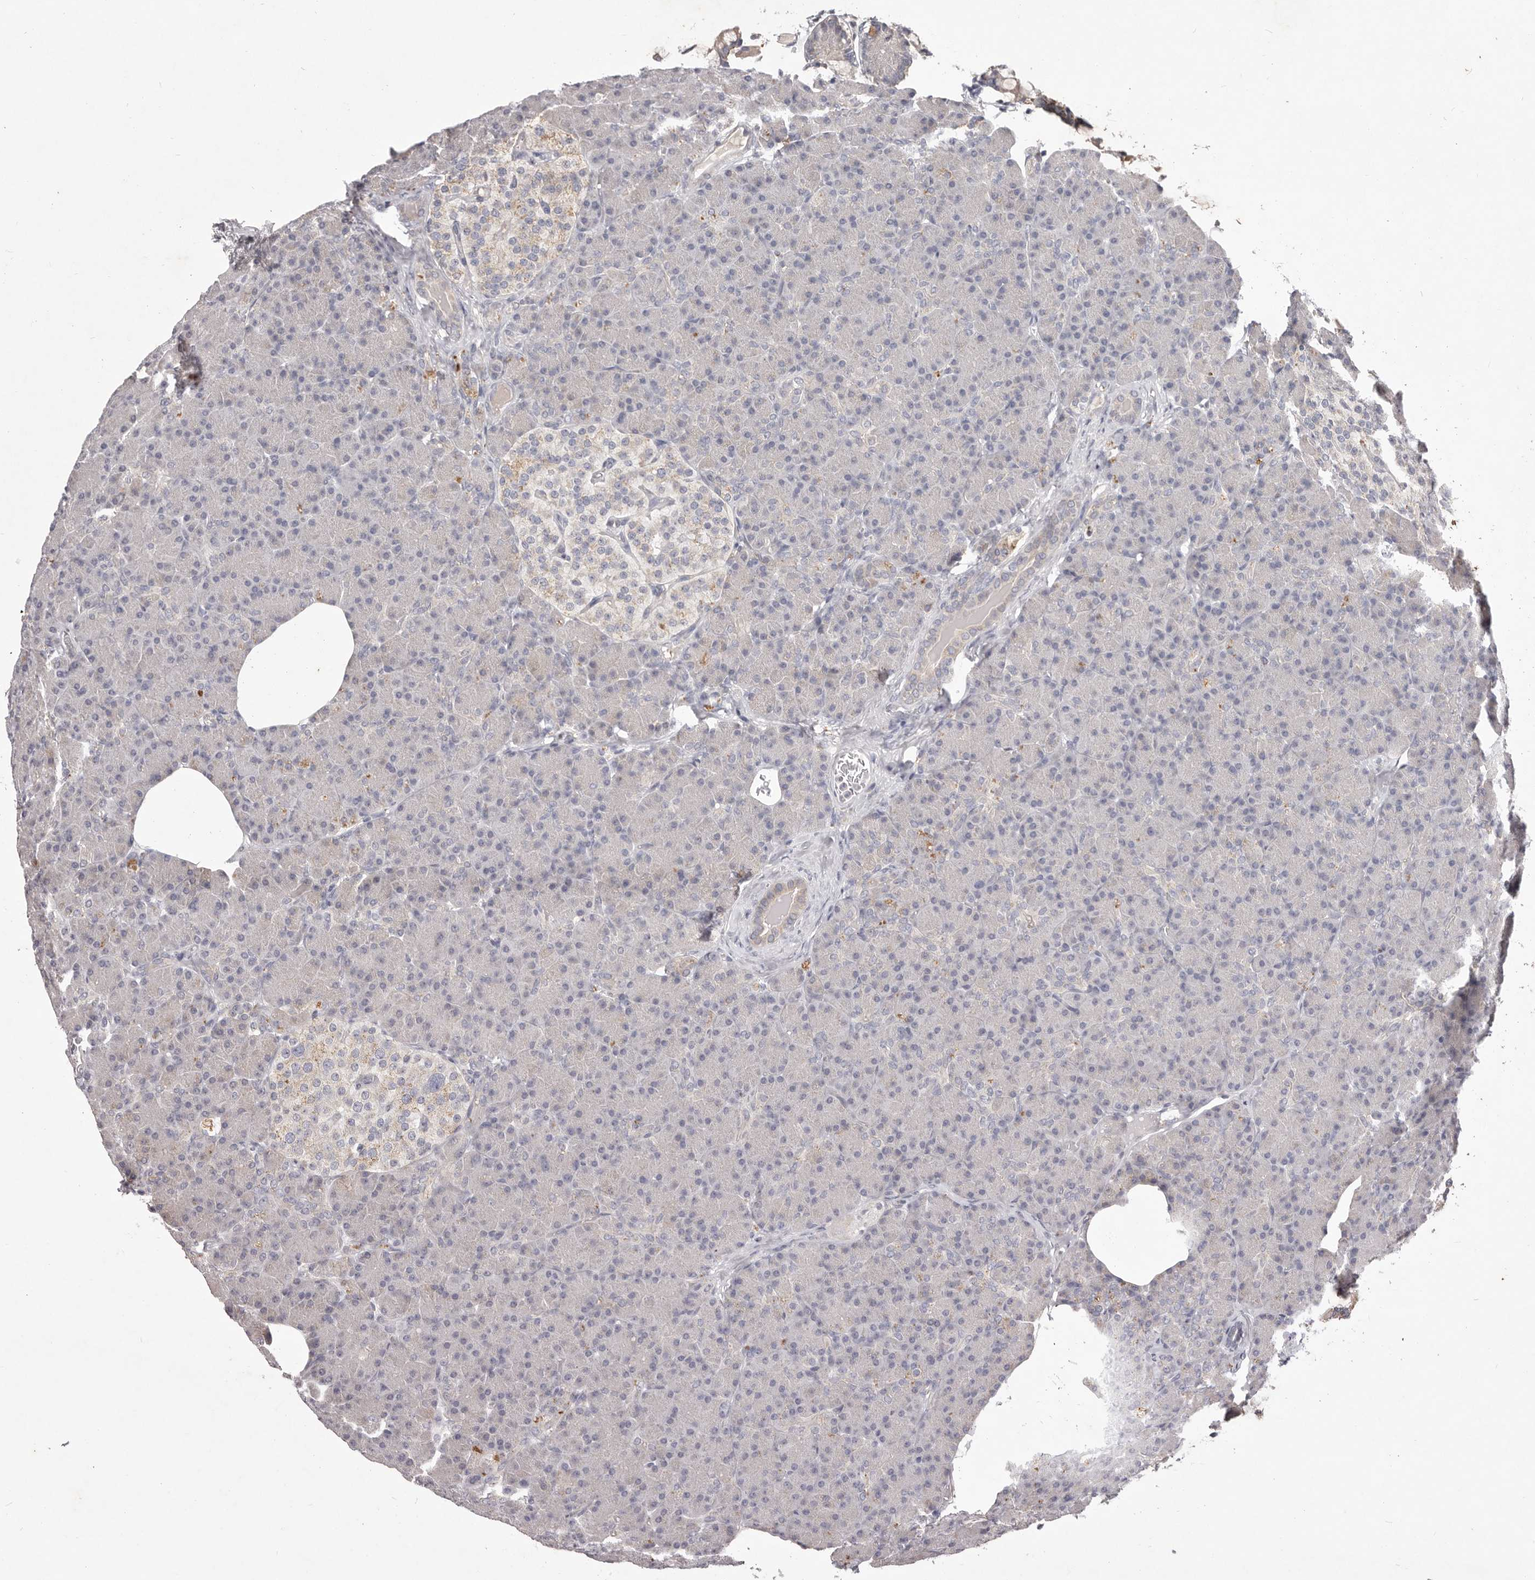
{"staining": {"intensity": "strong", "quantity": "<25%", "location": "cytoplasmic/membranous"}, "tissue": "pancreas", "cell_type": "Exocrine glandular cells", "image_type": "normal", "snomed": [{"axis": "morphology", "description": "Normal tissue, NOS"}, {"axis": "topography", "description": "Pancreas"}], "caption": "DAB immunohistochemical staining of normal pancreas shows strong cytoplasmic/membranous protein staining in about <25% of exocrine glandular cells.", "gene": "GARNL3", "patient": {"sex": "female", "age": 43}}